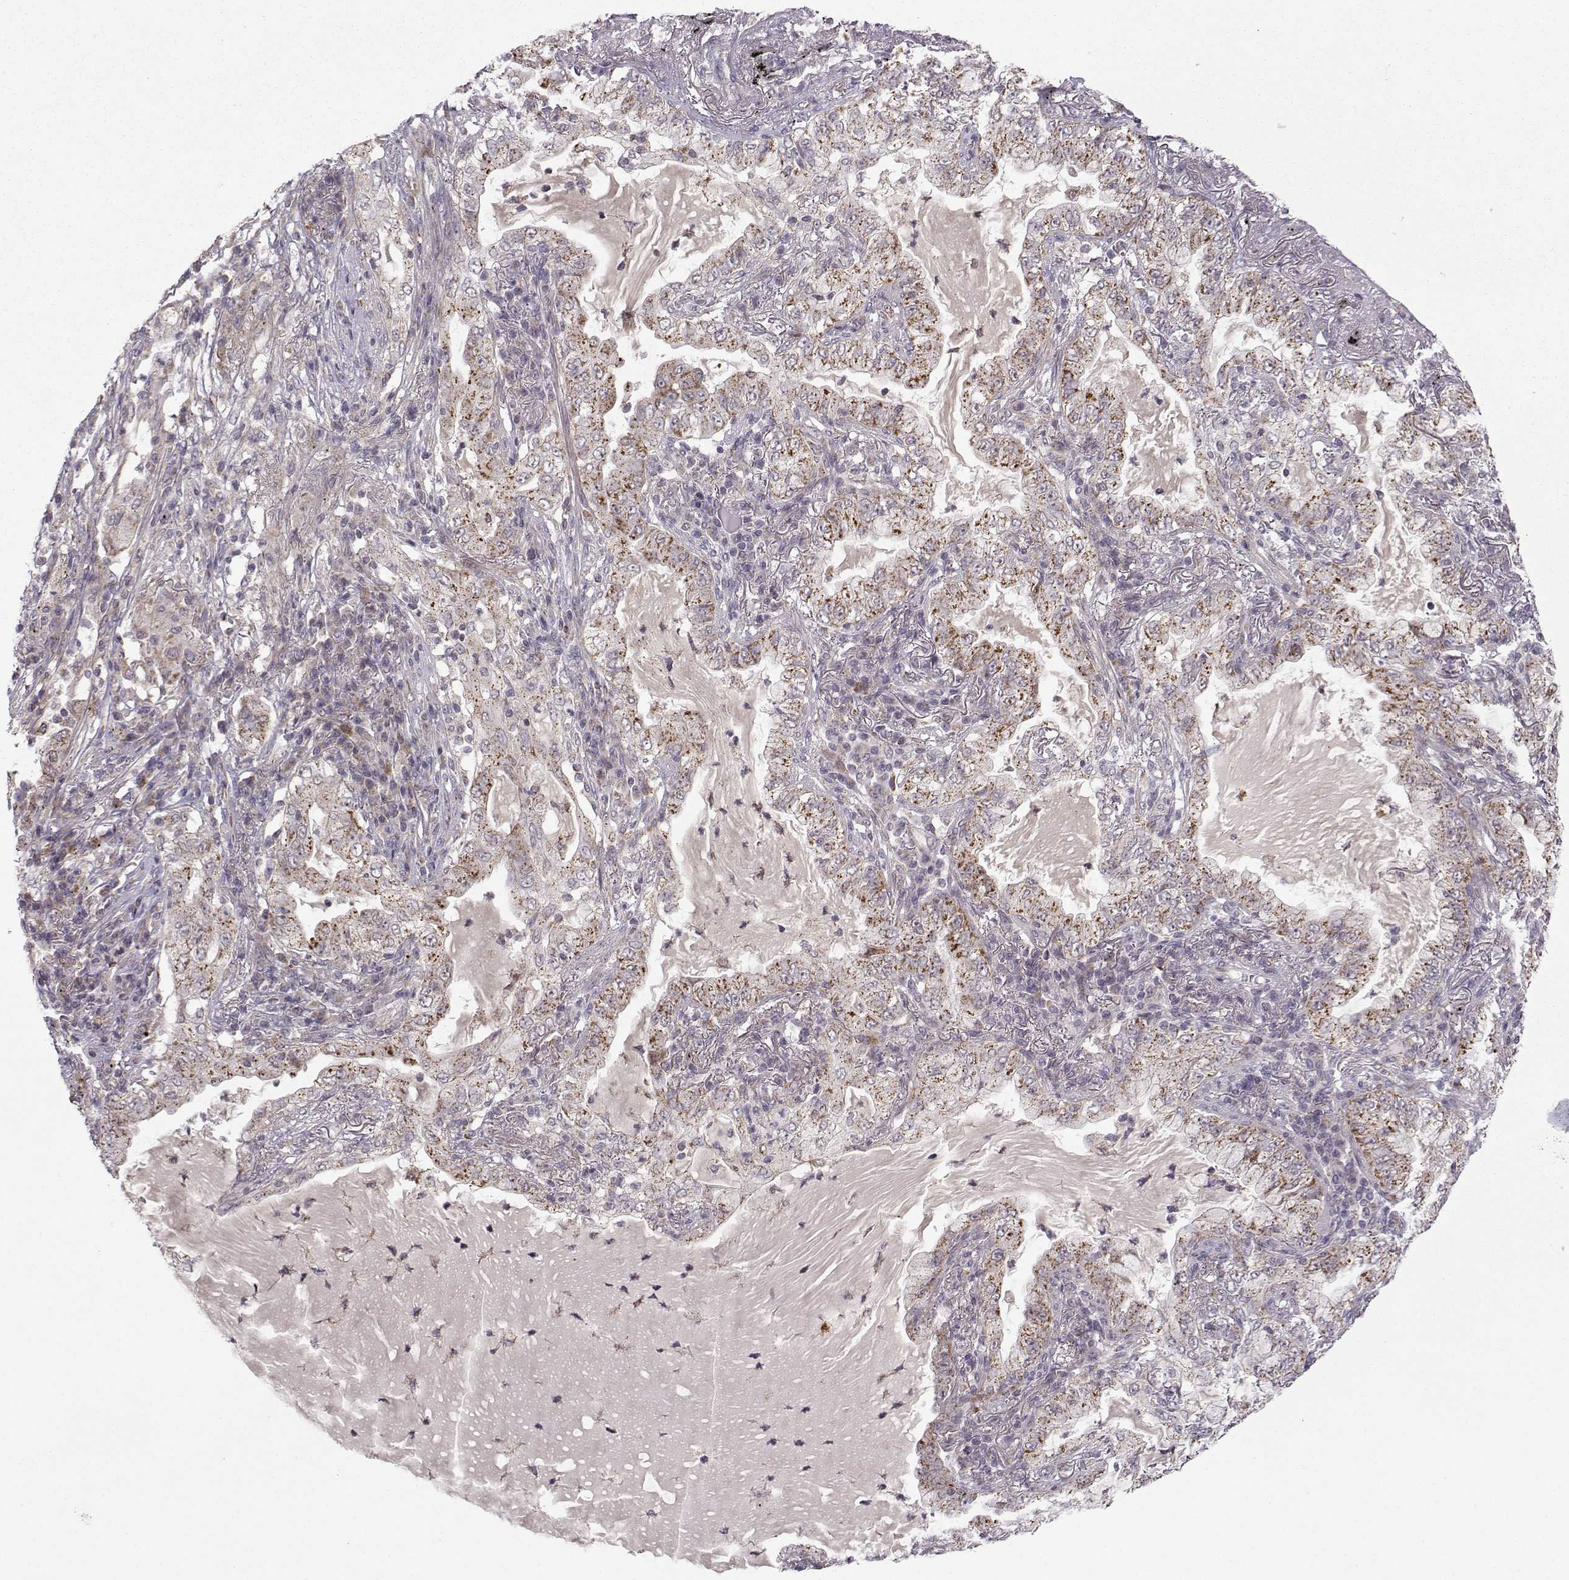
{"staining": {"intensity": "moderate", "quantity": "25%-75%", "location": "cytoplasmic/membranous"}, "tissue": "lung cancer", "cell_type": "Tumor cells", "image_type": "cancer", "snomed": [{"axis": "morphology", "description": "Adenocarcinoma, NOS"}, {"axis": "topography", "description": "Lung"}], "caption": "Immunohistochemical staining of adenocarcinoma (lung) reveals medium levels of moderate cytoplasmic/membranous staining in approximately 25%-75% of tumor cells.", "gene": "NECAB3", "patient": {"sex": "female", "age": 73}}